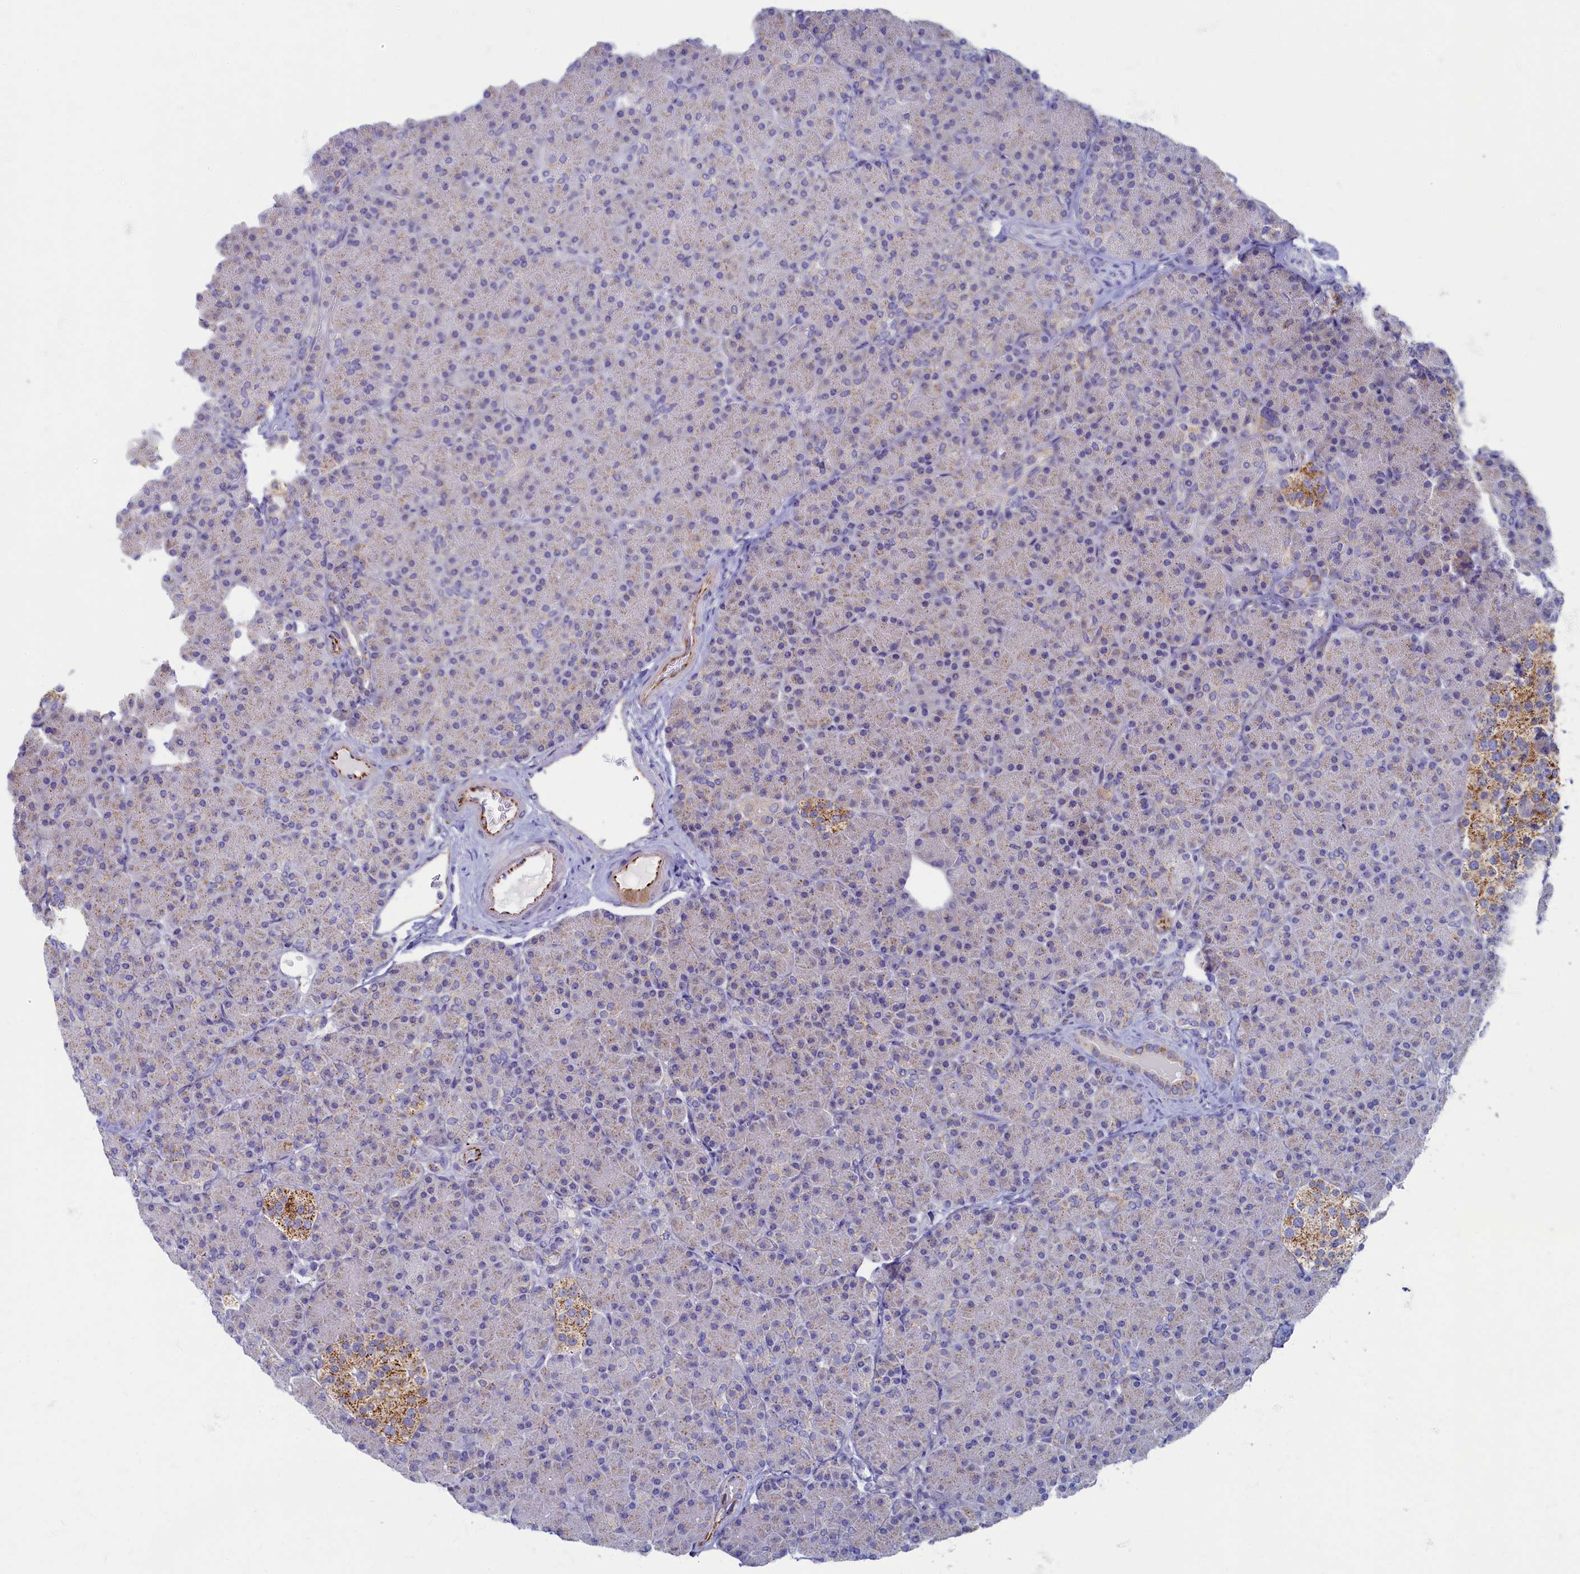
{"staining": {"intensity": "strong", "quantity": "<25%", "location": "cytoplasmic/membranous"}, "tissue": "pancreas", "cell_type": "Exocrine glandular cells", "image_type": "normal", "snomed": [{"axis": "morphology", "description": "Normal tissue, NOS"}, {"axis": "topography", "description": "Pancreas"}], "caption": "Exocrine glandular cells exhibit medium levels of strong cytoplasmic/membranous positivity in approximately <25% of cells in unremarkable human pancreas. (DAB (3,3'-diaminobenzidine) IHC, brown staining for protein, blue staining for nuclei).", "gene": "OCIAD2", "patient": {"sex": "female", "age": 43}}